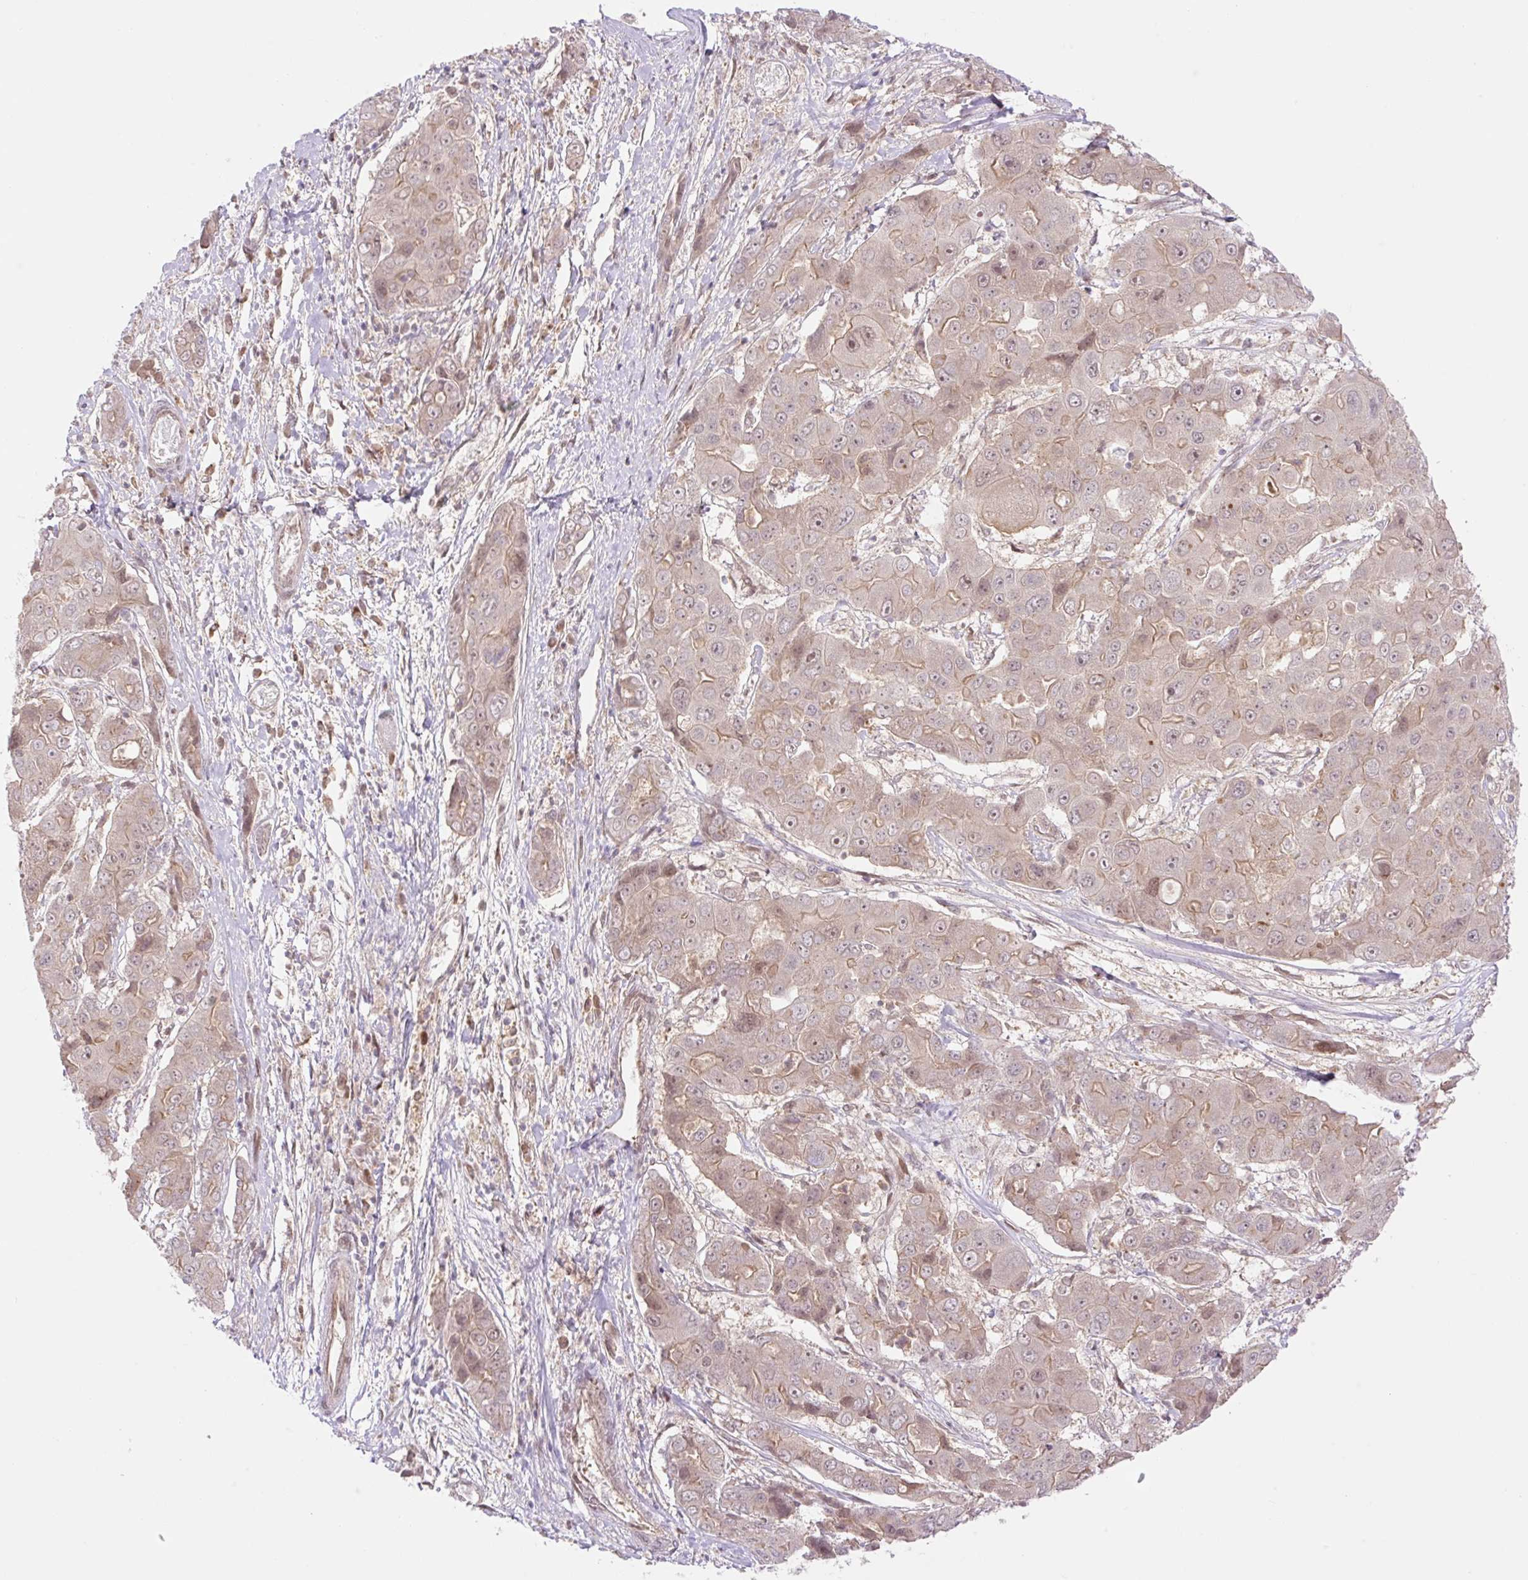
{"staining": {"intensity": "weak", "quantity": ">75%", "location": "cytoplasmic/membranous,nuclear"}, "tissue": "liver cancer", "cell_type": "Tumor cells", "image_type": "cancer", "snomed": [{"axis": "morphology", "description": "Cholangiocarcinoma"}, {"axis": "topography", "description": "Liver"}], "caption": "Immunohistochemistry (IHC) micrograph of liver cancer (cholangiocarcinoma) stained for a protein (brown), which displays low levels of weak cytoplasmic/membranous and nuclear staining in approximately >75% of tumor cells.", "gene": "VPS25", "patient": {"sex": "male", "age": 67}}